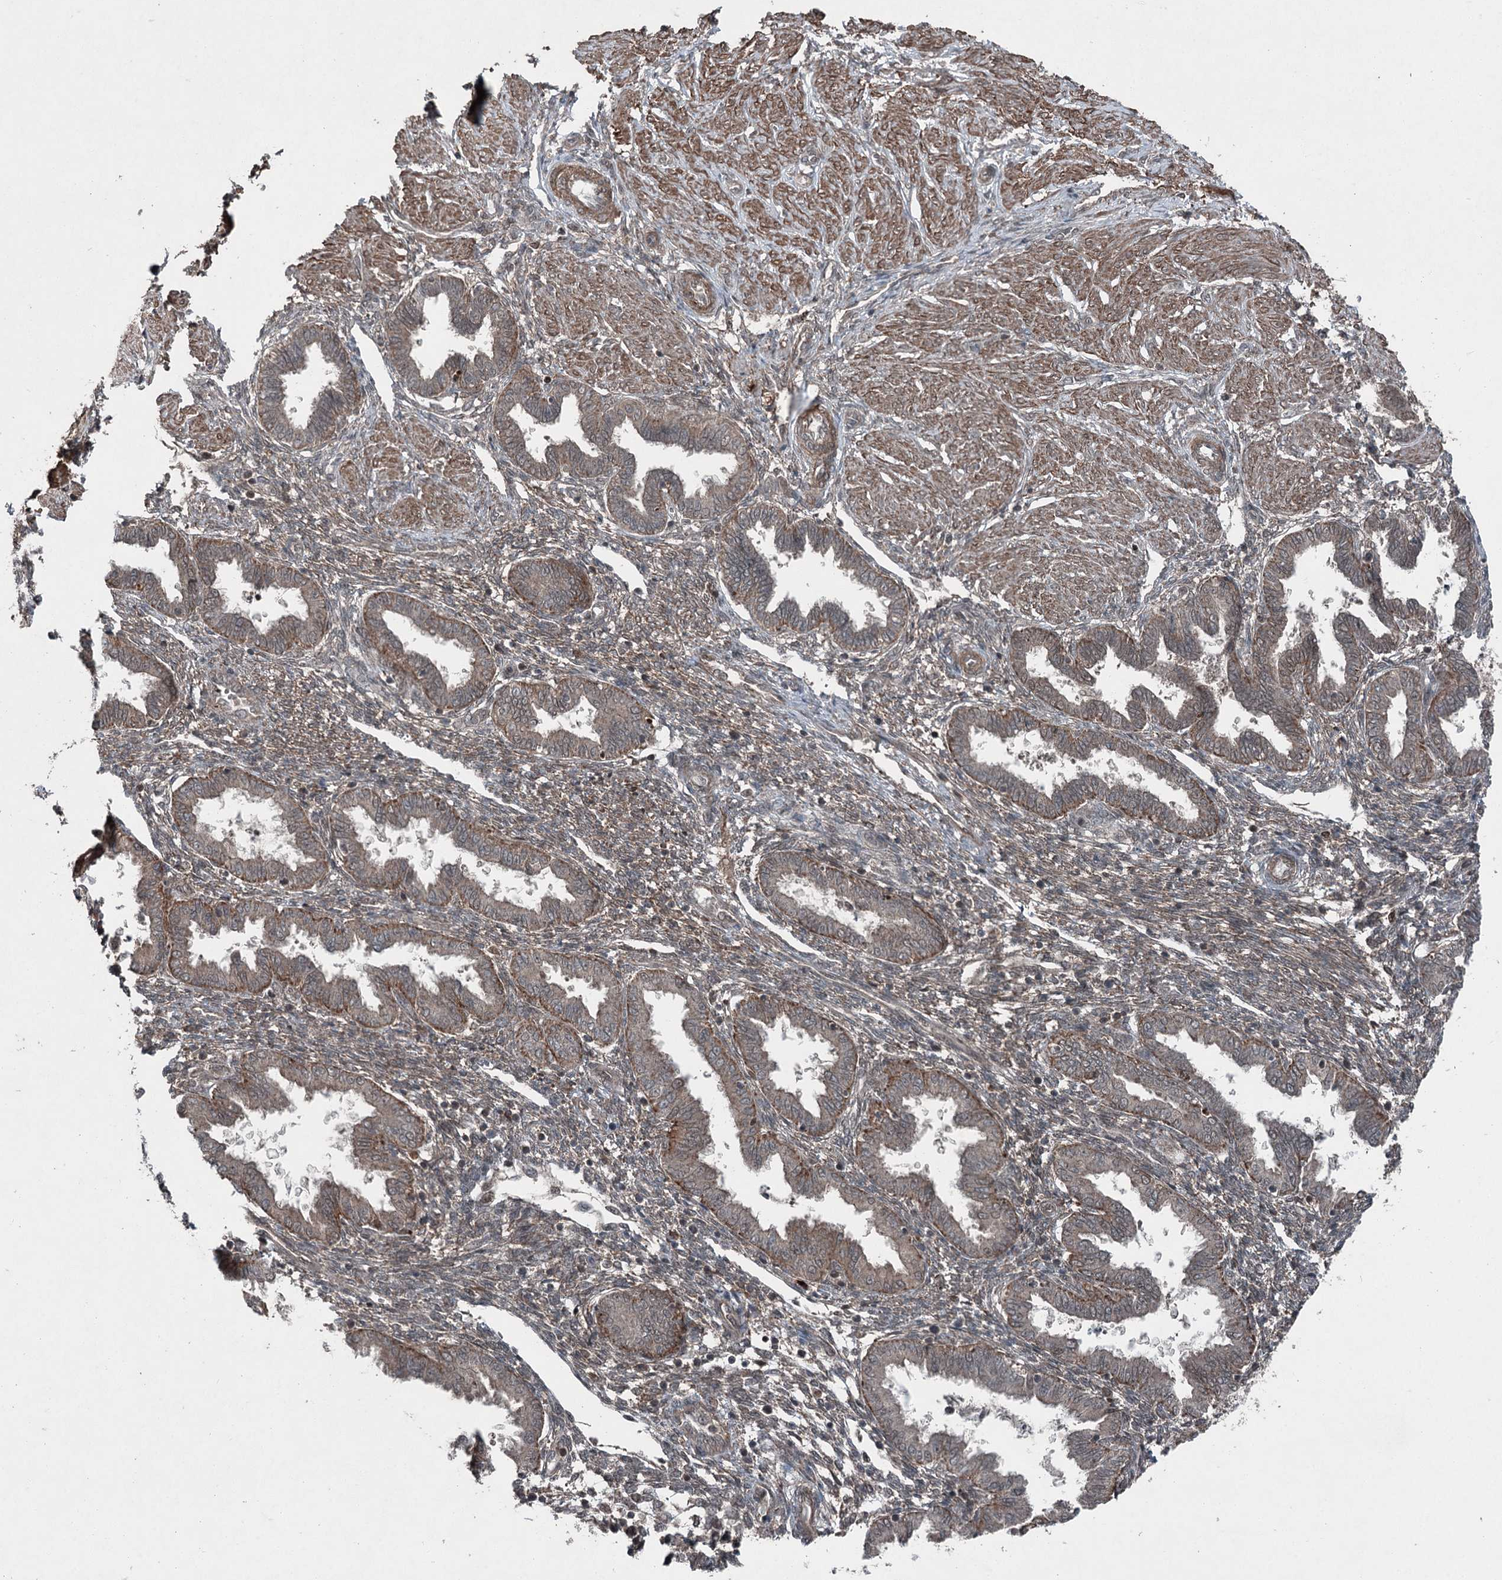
{"staining": {"intensity": "weak", "quantity": "25%-75%", "location": "cytoplasmic/membranous"}, "tissue": "endometrium", "cell_type": "Cells in endometrial stroma", "image_type": "normal", "snomed": [{"axis": "morphology", "description": "Normal tissue, NOS"}, {"axis": "topography", "description": "Endometrium"}], "caption": "High-magnification brightfield microscopy of unremarkable endometrium stained with DAB (brown) and counterstained with hematoxylin (blue). cells in endometrial stroma exhibit weak cytoplasmic/membranous expression is appreciated in about25%-75% of cells. Immunohistochemistry stains the protein in brown and the nuclei are stained blue.", "gene": "BORCS7", "patient": {"sex": "female", "age": 33}}